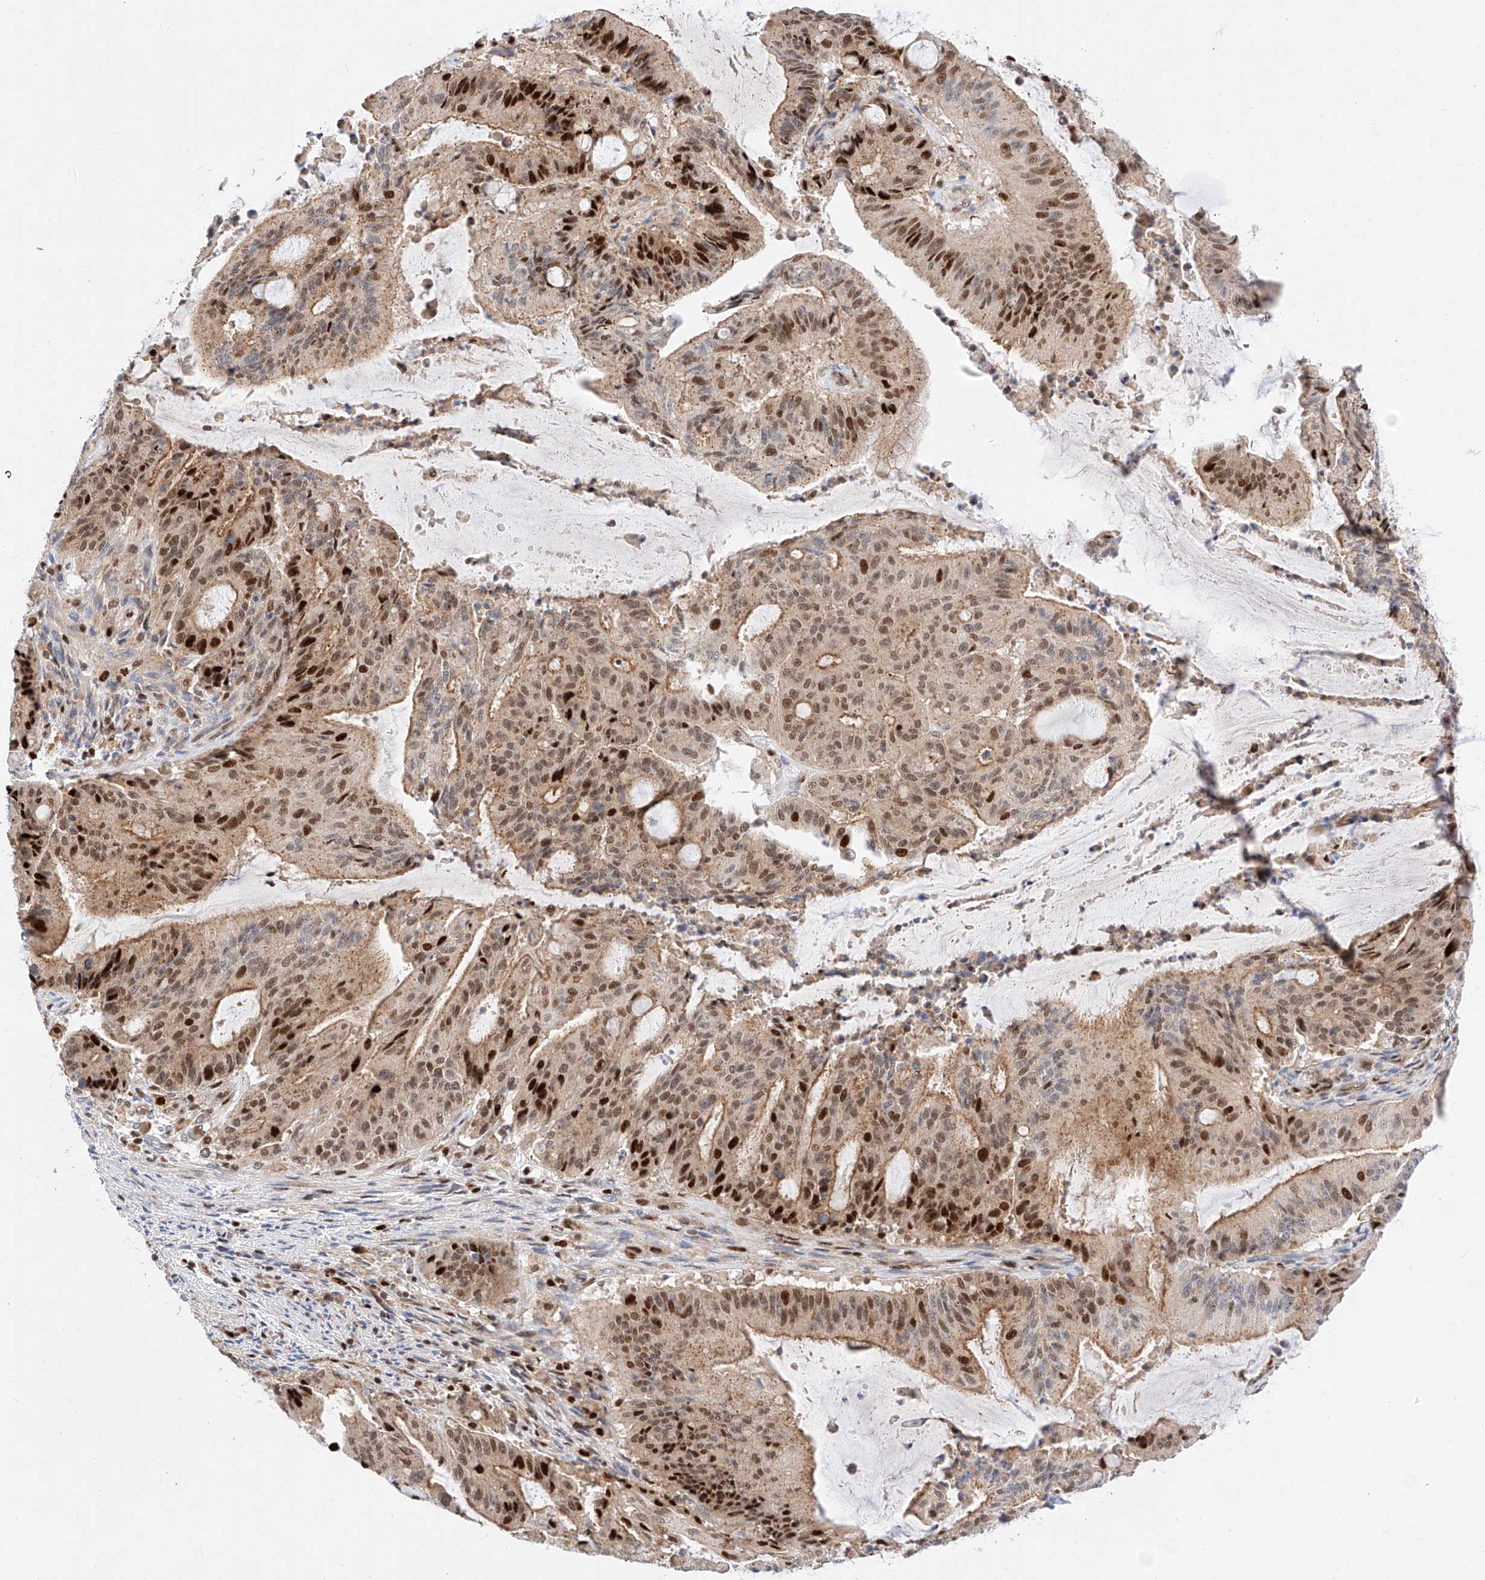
{"staining": {"intensity": "strong", "quantity": ">75%", "location": "cytoplasmic/membranous,nuclear"}, "tissue": "liver cancer", "cell_type": "Tumor cells", "image_type": "cancer", "snomed": [{"axis": "morphology", "description": "Normal tissue, NOS"}, {"axis": "morphology", "description": "Cholangiocarcinoma"}, {"axis": "topography", "description": "Liver"}, {"axis": "topography", "description": "Peripheral nerve tissue"}], "caption": "Liver cancer (cholangiocarcinoma) stained for a protein (brown) exhibits strong cytoplasmic/membranous and nuclear positive expression in about >75% of tumor cells.", "gene": "HDAC9", "patient": {"sex": "female", "age": 73}}